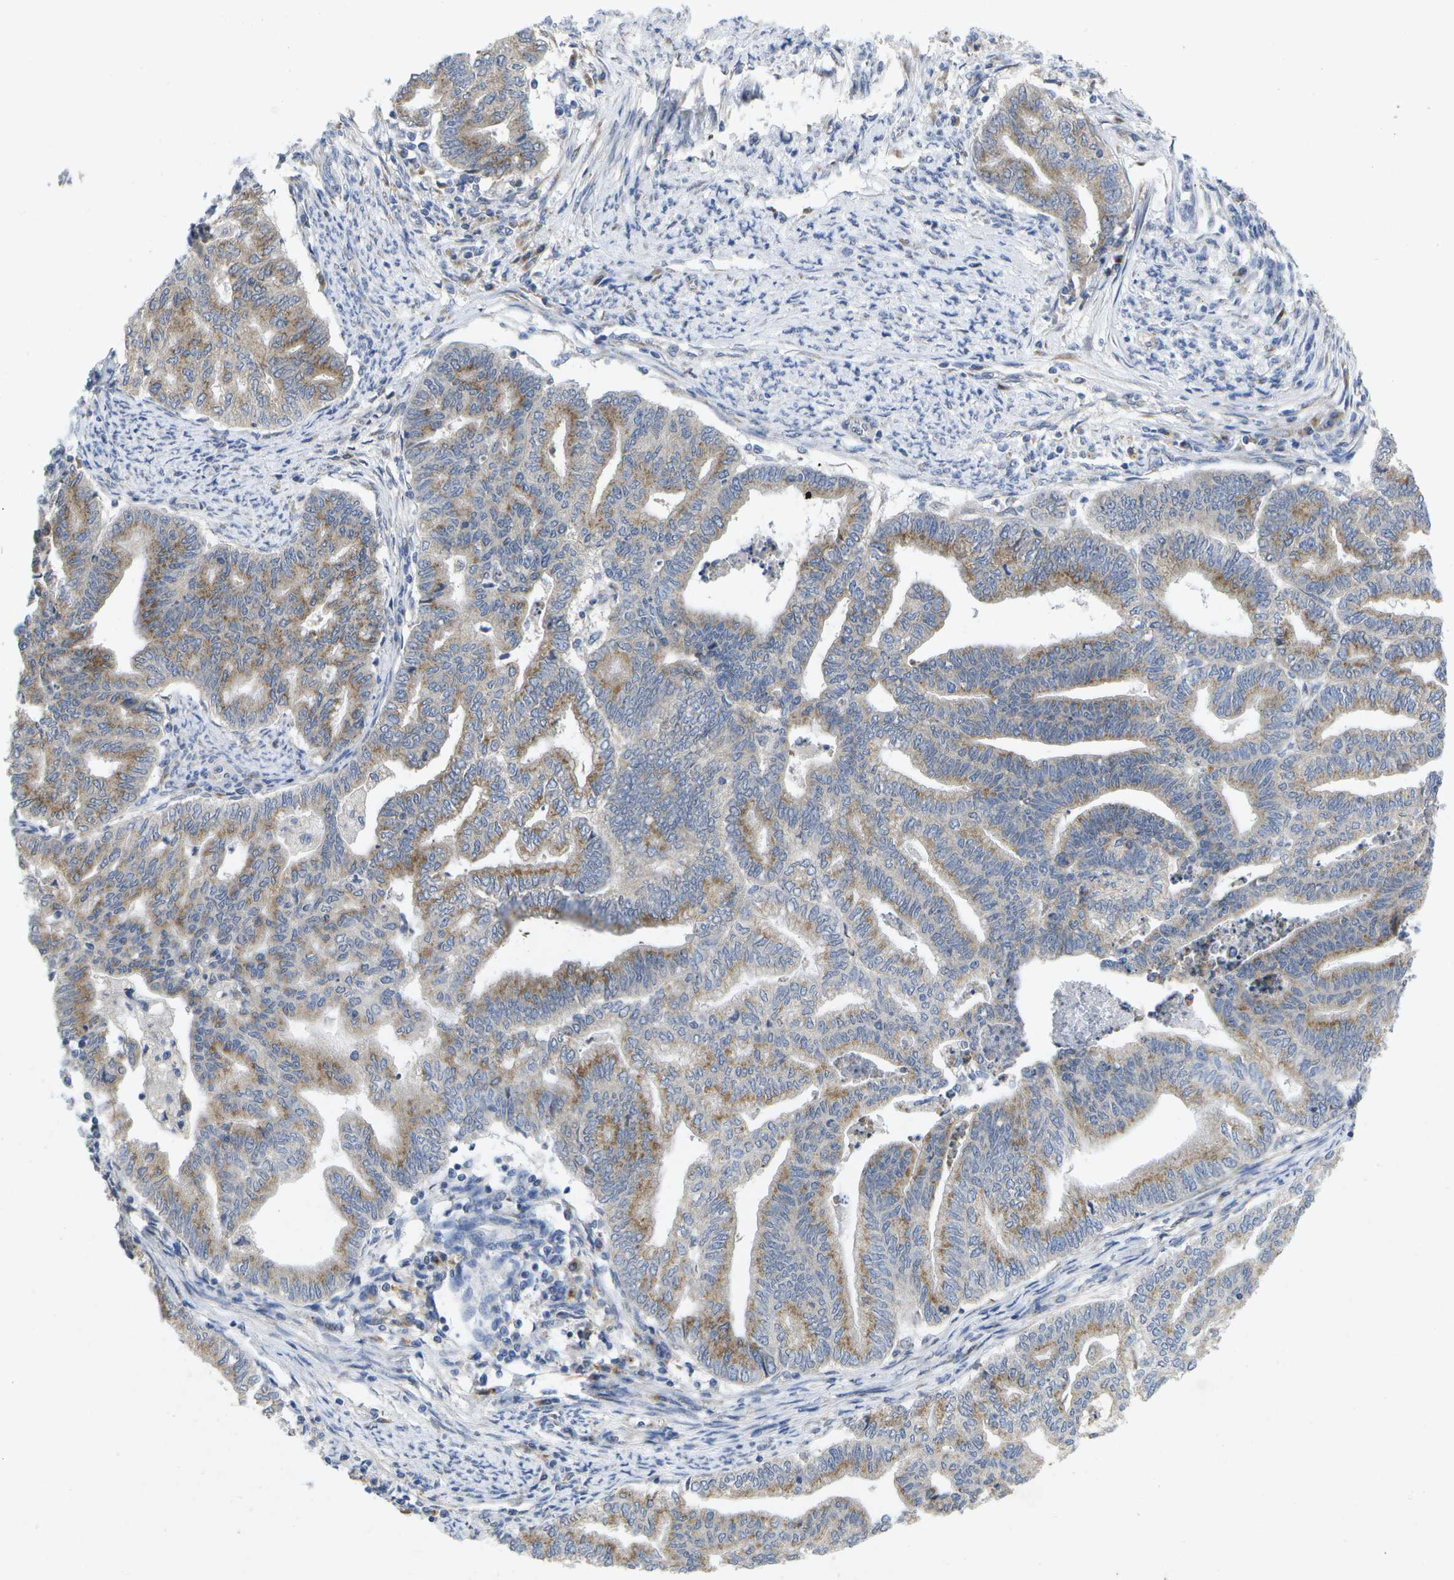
{"staining": {"intensity": "moderate", "quantity": "25%-75%", "location": "cytoplasmic/membranous"}, "tissue": "endometrial cancer", "cell_type": "Tumor cells", "image_type": "cancer", "snomed": [{"axis": "morphology", "description": "Adenocarcinoma, NOS"}, {"axis": "topography", "description": "Endometrium"}], "caption": "High-power microscopy captured an immunohistochemistry photomicrograph of adenocarcinoma (endometrial), revealing moderate cytoplasmic/membranous positivity in approximately 25%-75% of tumor cells. The staining was performed using DAB, with brown indicating positive protein expression. Nuclei are stained blue with hematoxylin.", "gene": "KDELR1", "patient": {"sex": "female", "age": 79}}